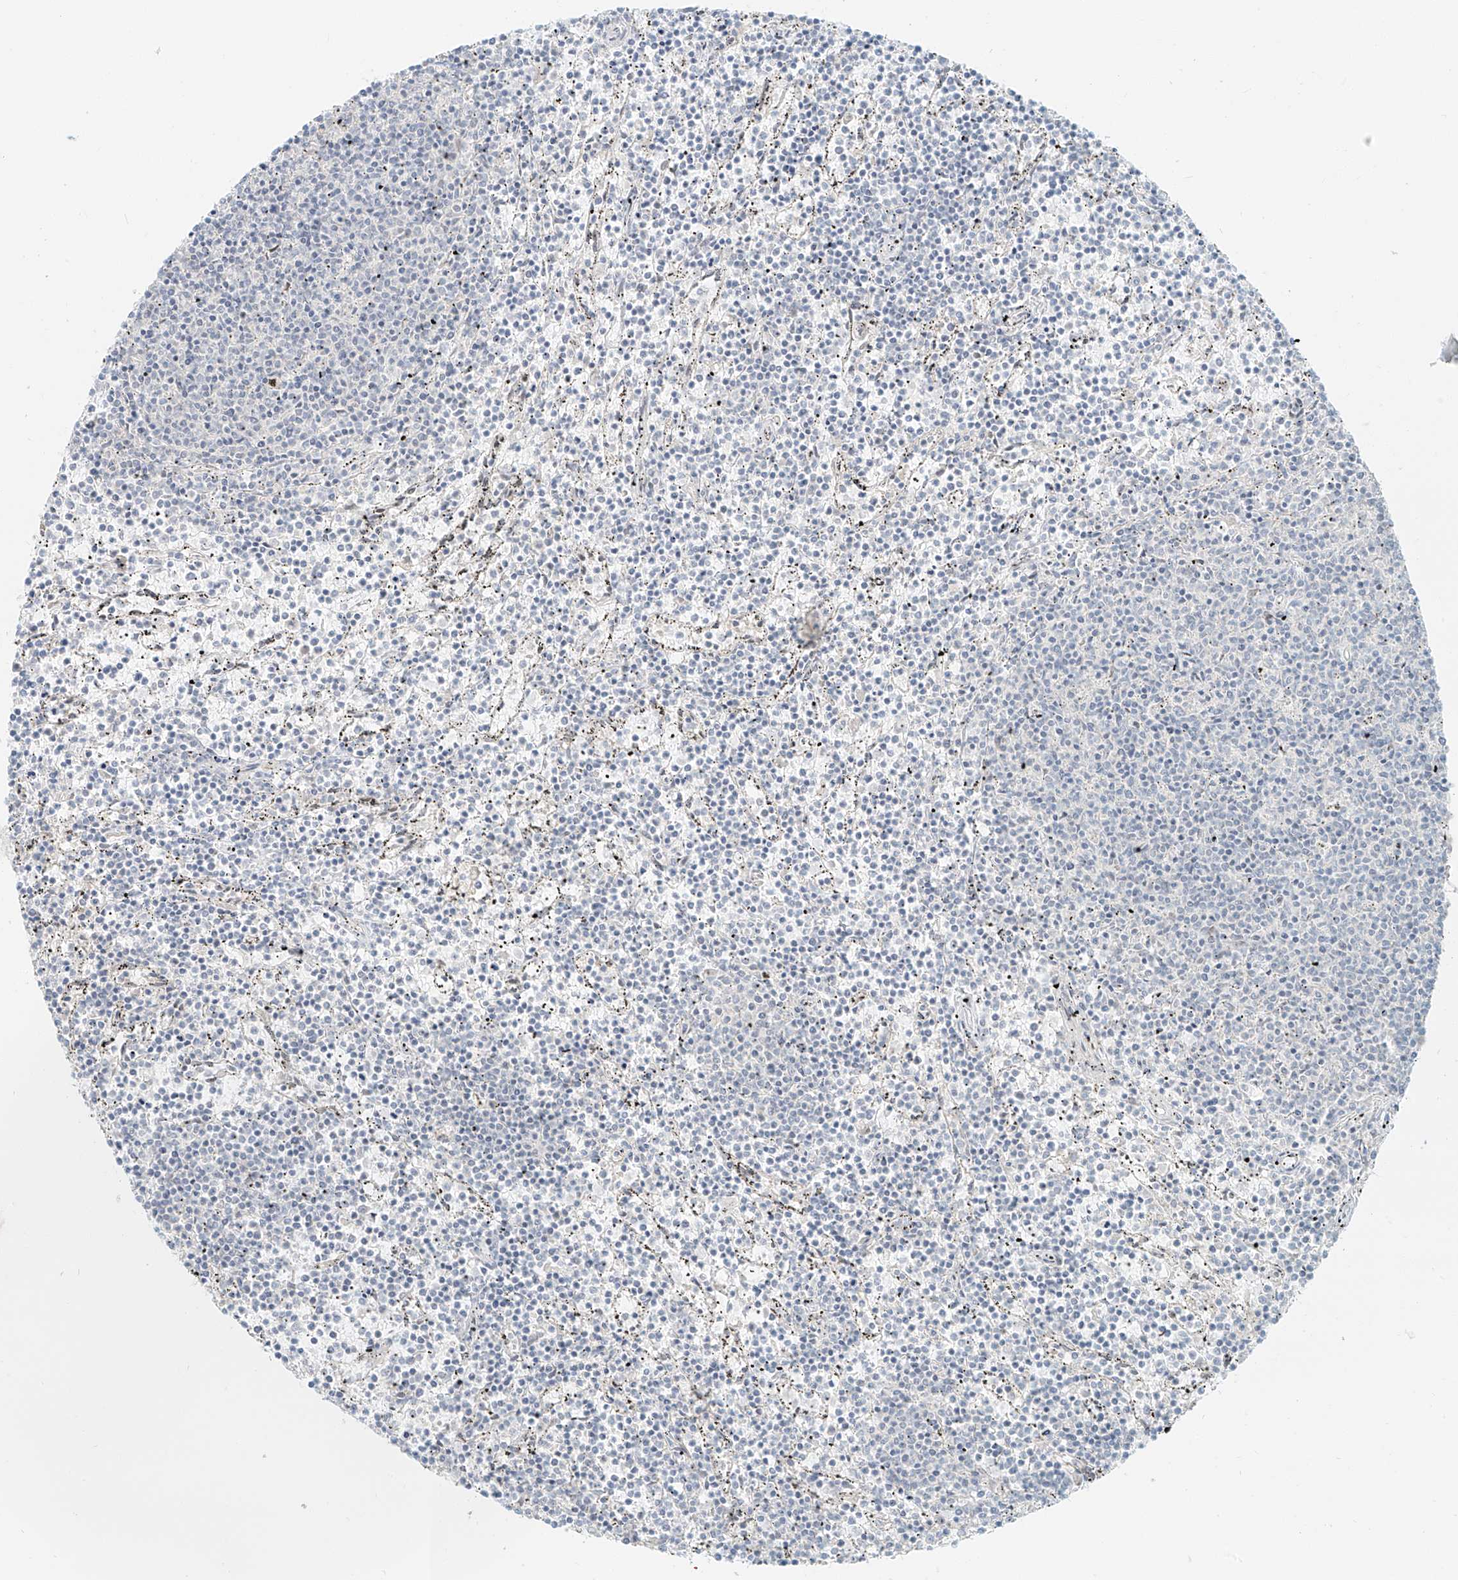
{"staining": {"intensity": "negative", "quantity": "none", "location": "none"}, "tissue": "lymphoma", "cell_type": "Tumor cells", "image_type": "cancer", "snomed": [{"axis": "morphology", "description": "Malignant lymphoma, non-Hodgkin's type, Low grade"}, {"axis": "topography", "description": "Spleen"}], "caption": "This is an IHC micrograph of human low-grade malignant lymphoma, non-Hodgkin's type. There is no positivity in tumor cells.", "gene": "ZNF774", "patient": {"sex": "female", "age": 50}}